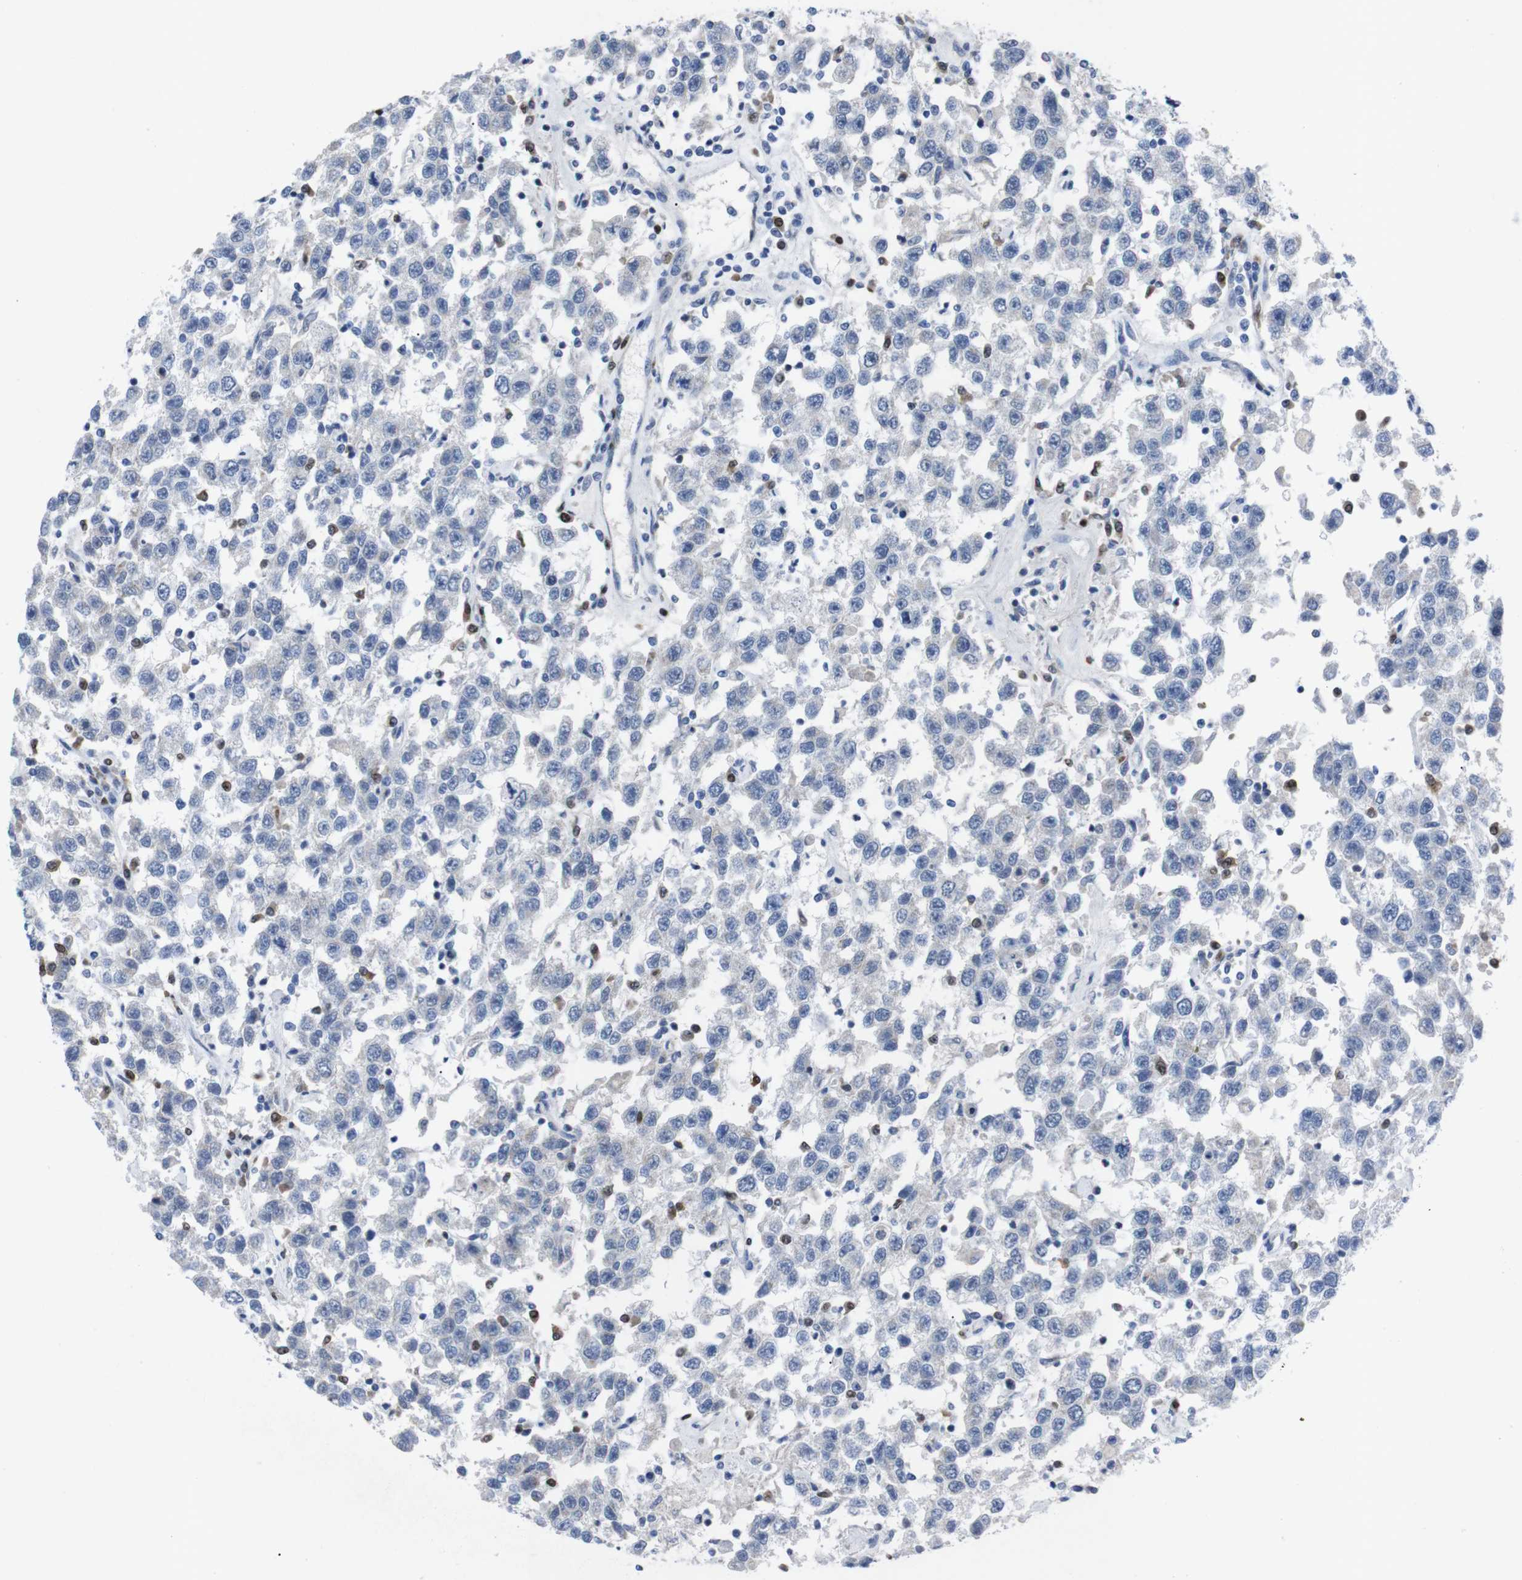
{"staining": {"intensity": "negative", "quantity": "none", "location": "none"}, "tissue": "testis cancer", "cell_type": "Tumor cells", "image_type": "cancer", "snomed": [{"axis": "morphology", "description": "Seminoma, NOS"}, {"axis": "topography", "description": "Testis"}], "caption": "Image shows no significant protein expression in tumor cells of seminoma (testis).", "gene": "IRF4", "patient": {"sex": "male", "age": 41}}